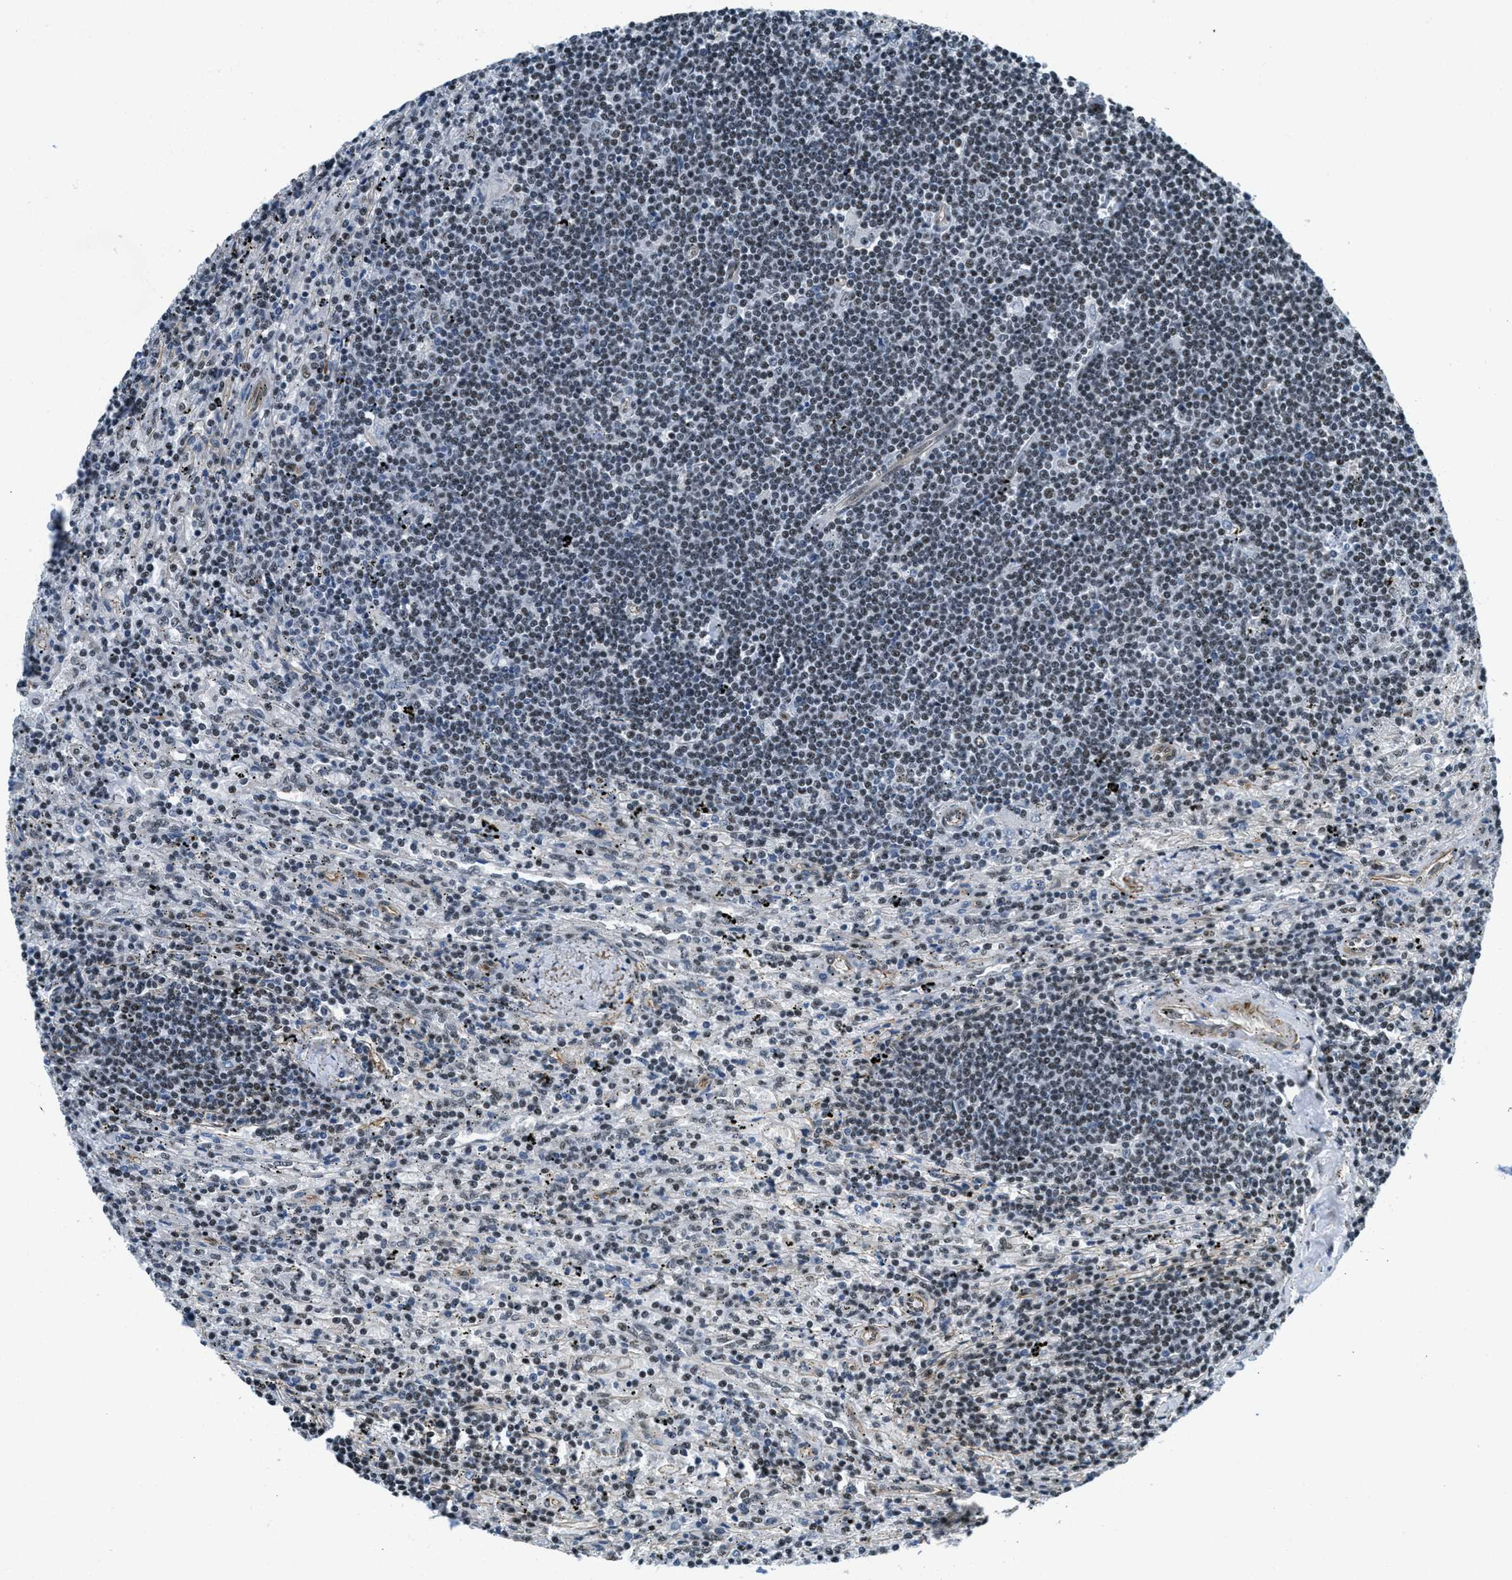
{"staining": {"intensity": "weak", "quantity": "25%-75%", "location": "nuclear"}, "tissue": "lymphoma", "cell_type": "Tumor cells", "image_type": "cancer", "snomed": [{"axis": "morphology", "description": "Malignant lymphoma, non-Hodgkin's type, Low grade"}, {"axis": "topography", "description": "Spleen"}], "caption": "The image demonstrates staining of malignant lymphoma, non-Hodgkin's type (low-grade), revealing weak nuclear protein positivity (brown color) within tumor cells. (DAB IHC with brightfield microscopy, high magnification).", "gene": "CFAP36", "patient": {"sex": "male", "age": 76}}